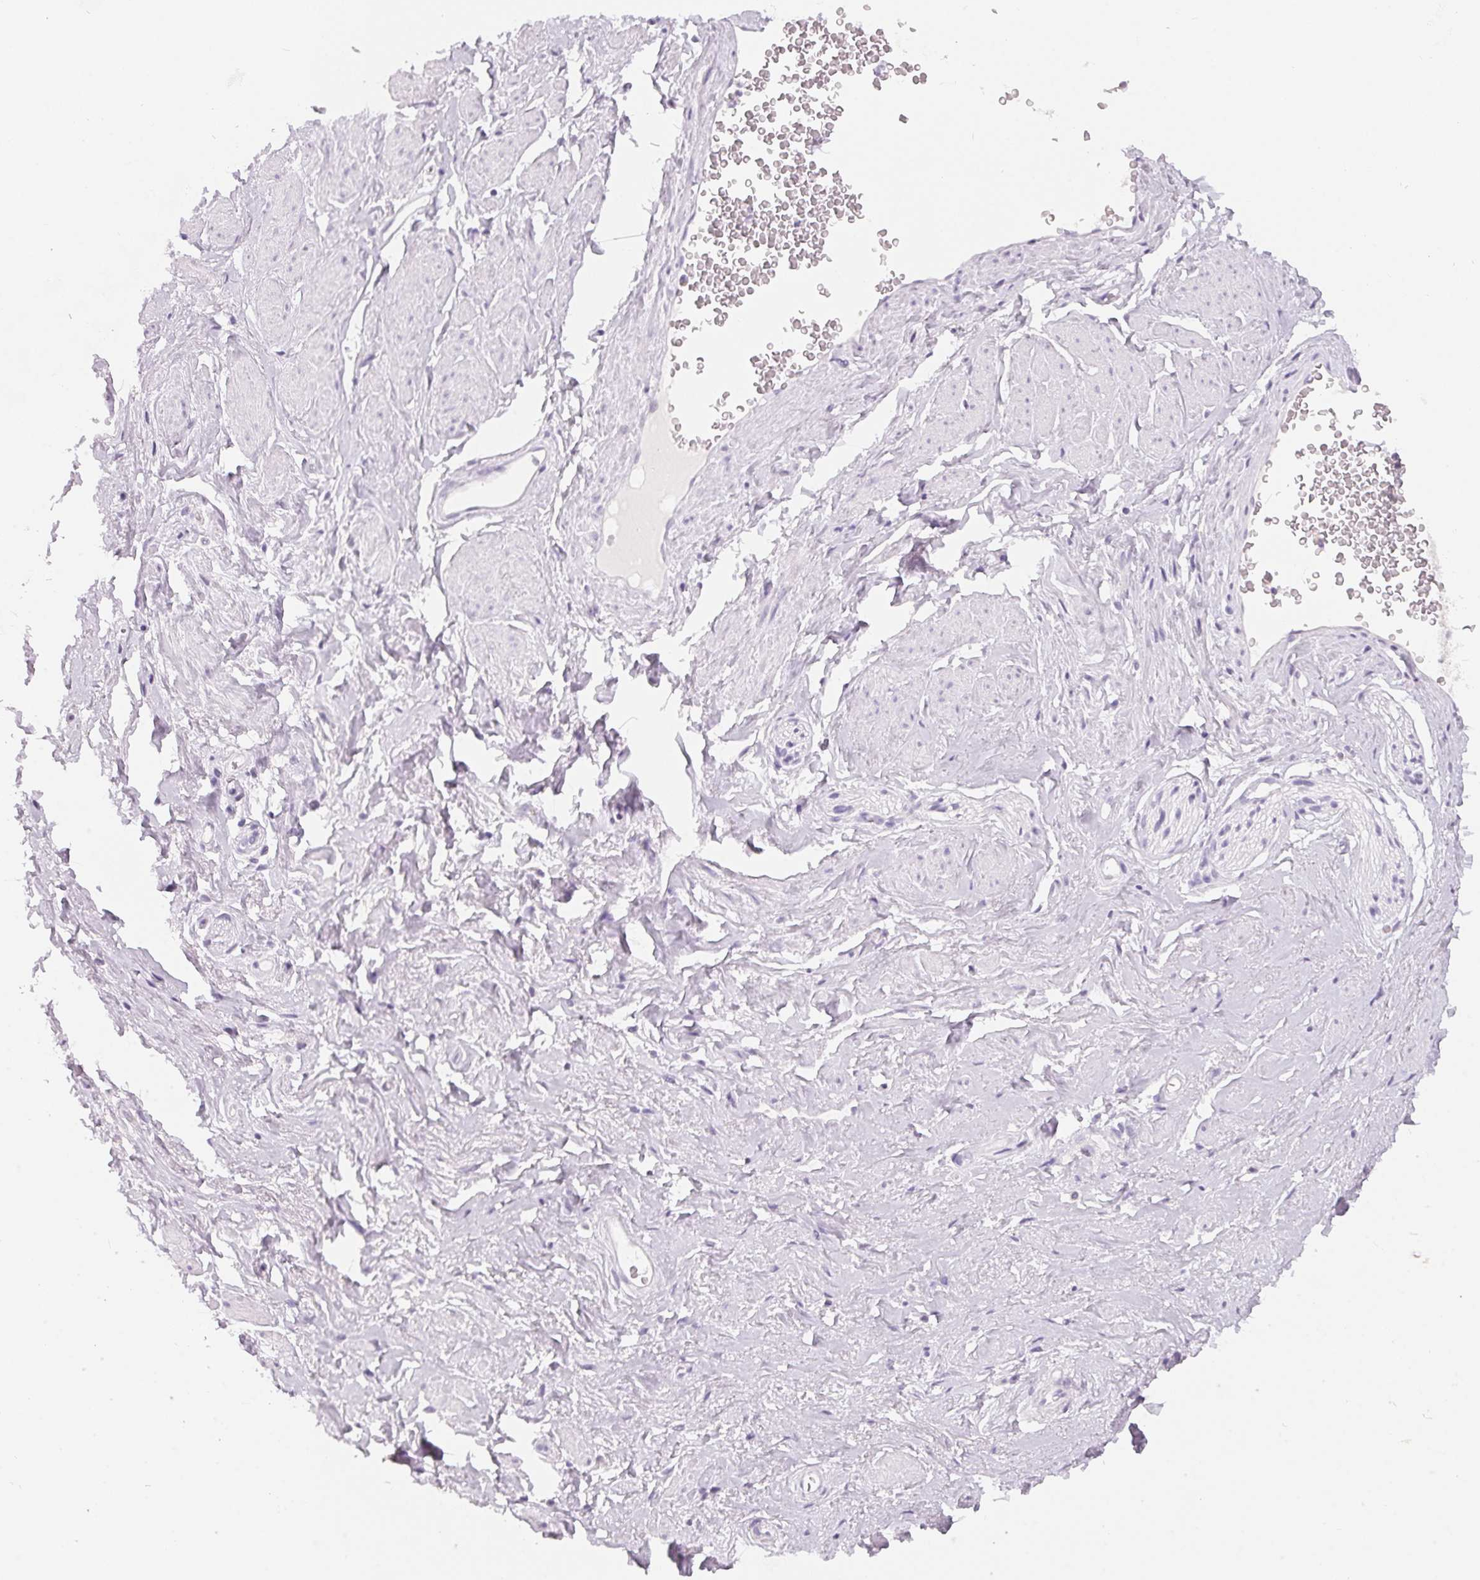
{"staining": {"intensity": "negative", "quantity": "none", "location": "none"}, "tissue": "adipose tissue", "cell_type": "Adipocytes", "image_type": "normal", "snomed": [{"axis": "morphology", "description": "Normal tissue, NOS"}, {"axis": "topography", "description": "Vagina"}, {"axis": "topography", "description": "Peripheral nerve tissue"}], "caption": "Immunohistochemical staining of normal human adipose tissue reveals no significant staining in adipocytes.", "gene": "SPACA5B", "patient": {"sex": "female", "age": 71}}